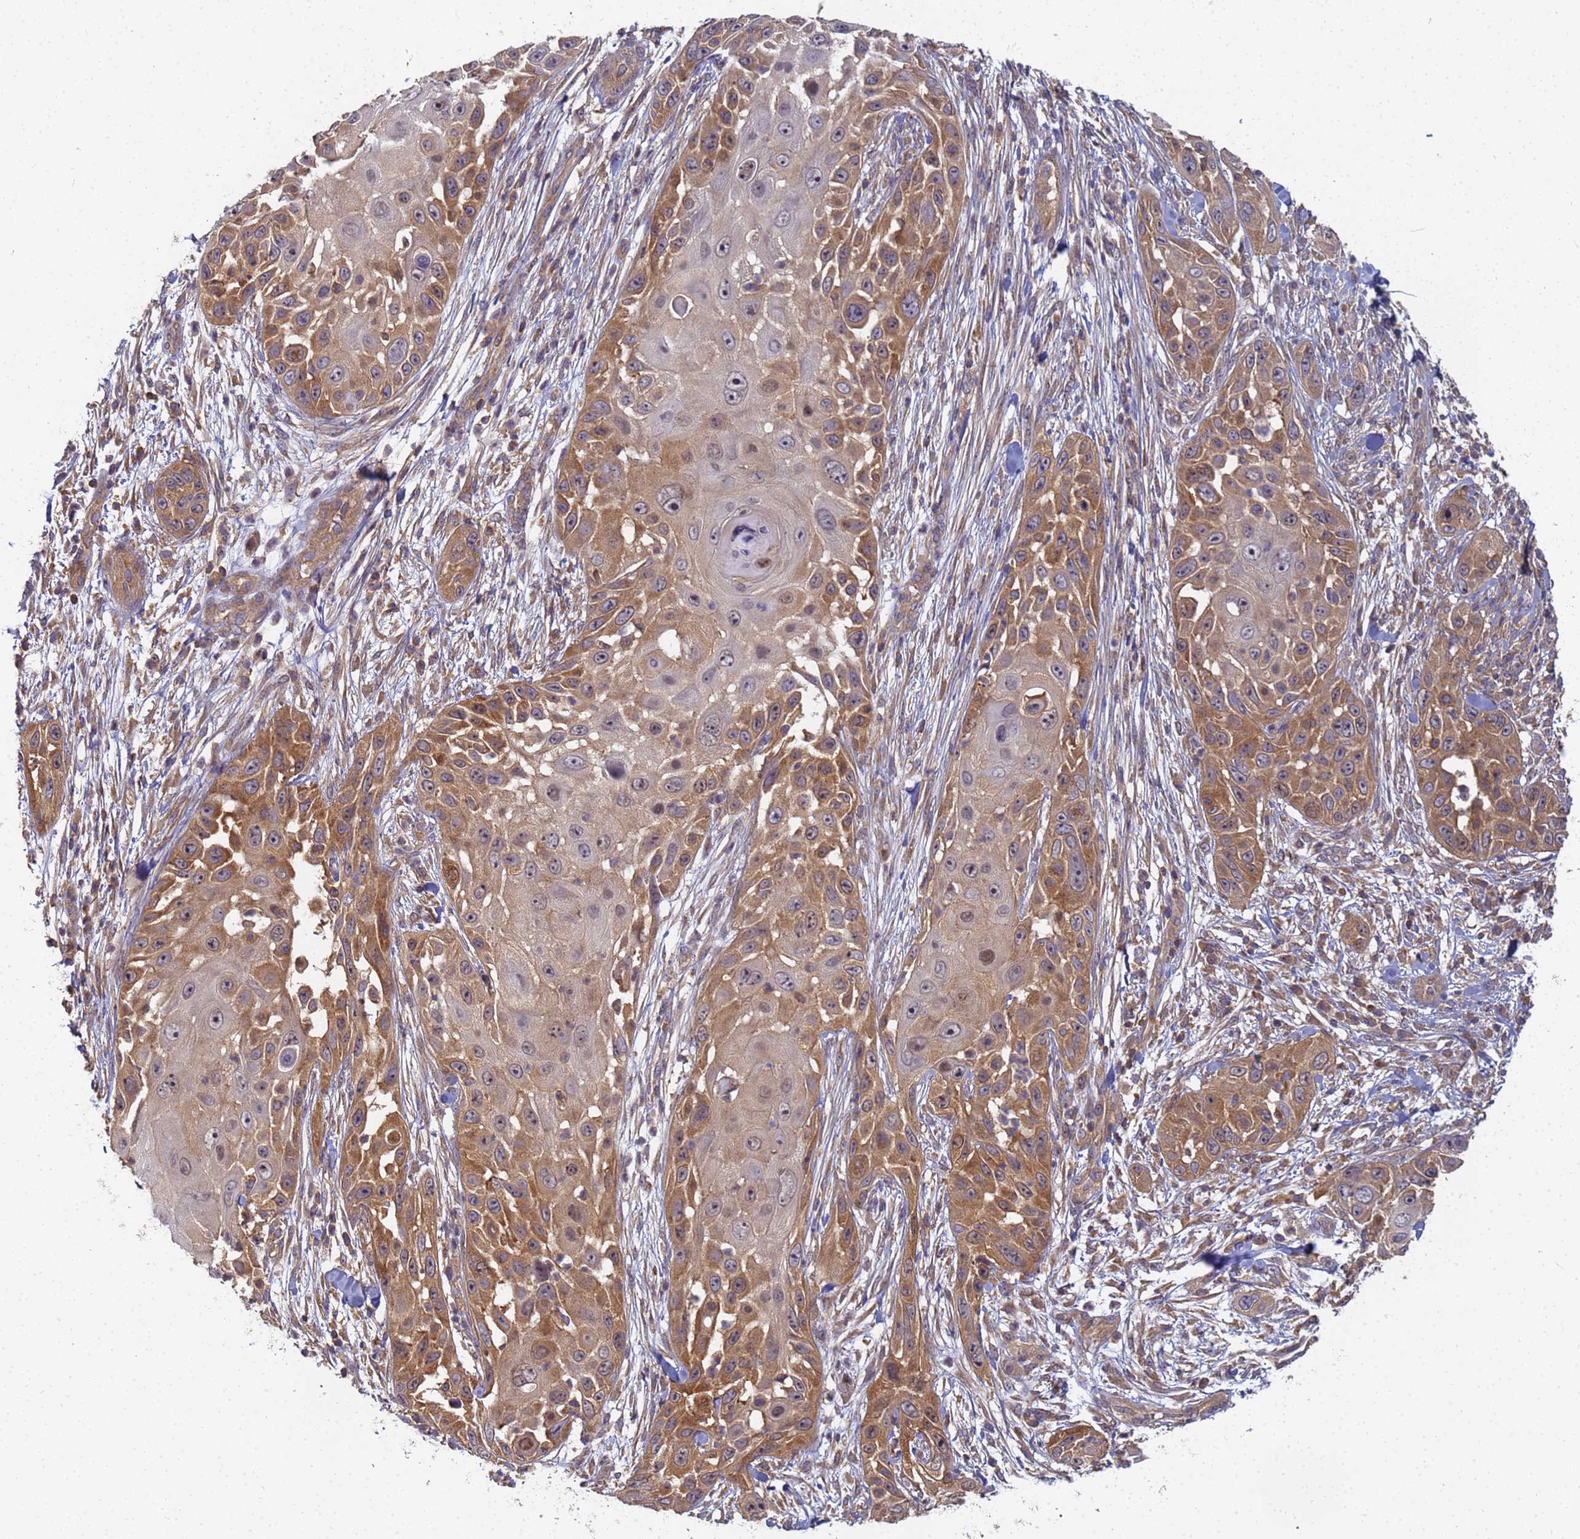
{"staining": {"intensity": "moderate", "quantity": ">75%", "location": "cytoplasmic/membranous"}, "tissue": "skin cancer", "cell_type": "Tumor cells", "image_type": "cancer", "snomed": [{"axis": "morphology", "description": "Squamous cell carcinoma, NOS"}, {"axis": "topography", "description": "Skin"}], "caption": "High-power microscopy captured an immunohistochemistry (IHC) photomicrograph of skin cancer (squamous cell carcinoma), revealing moderate cytoplasmic/membranous staining in approximately >75% of tumor cells.", "gene": "SHARPIN", "patient": {"sex": "female", "age": 44}}